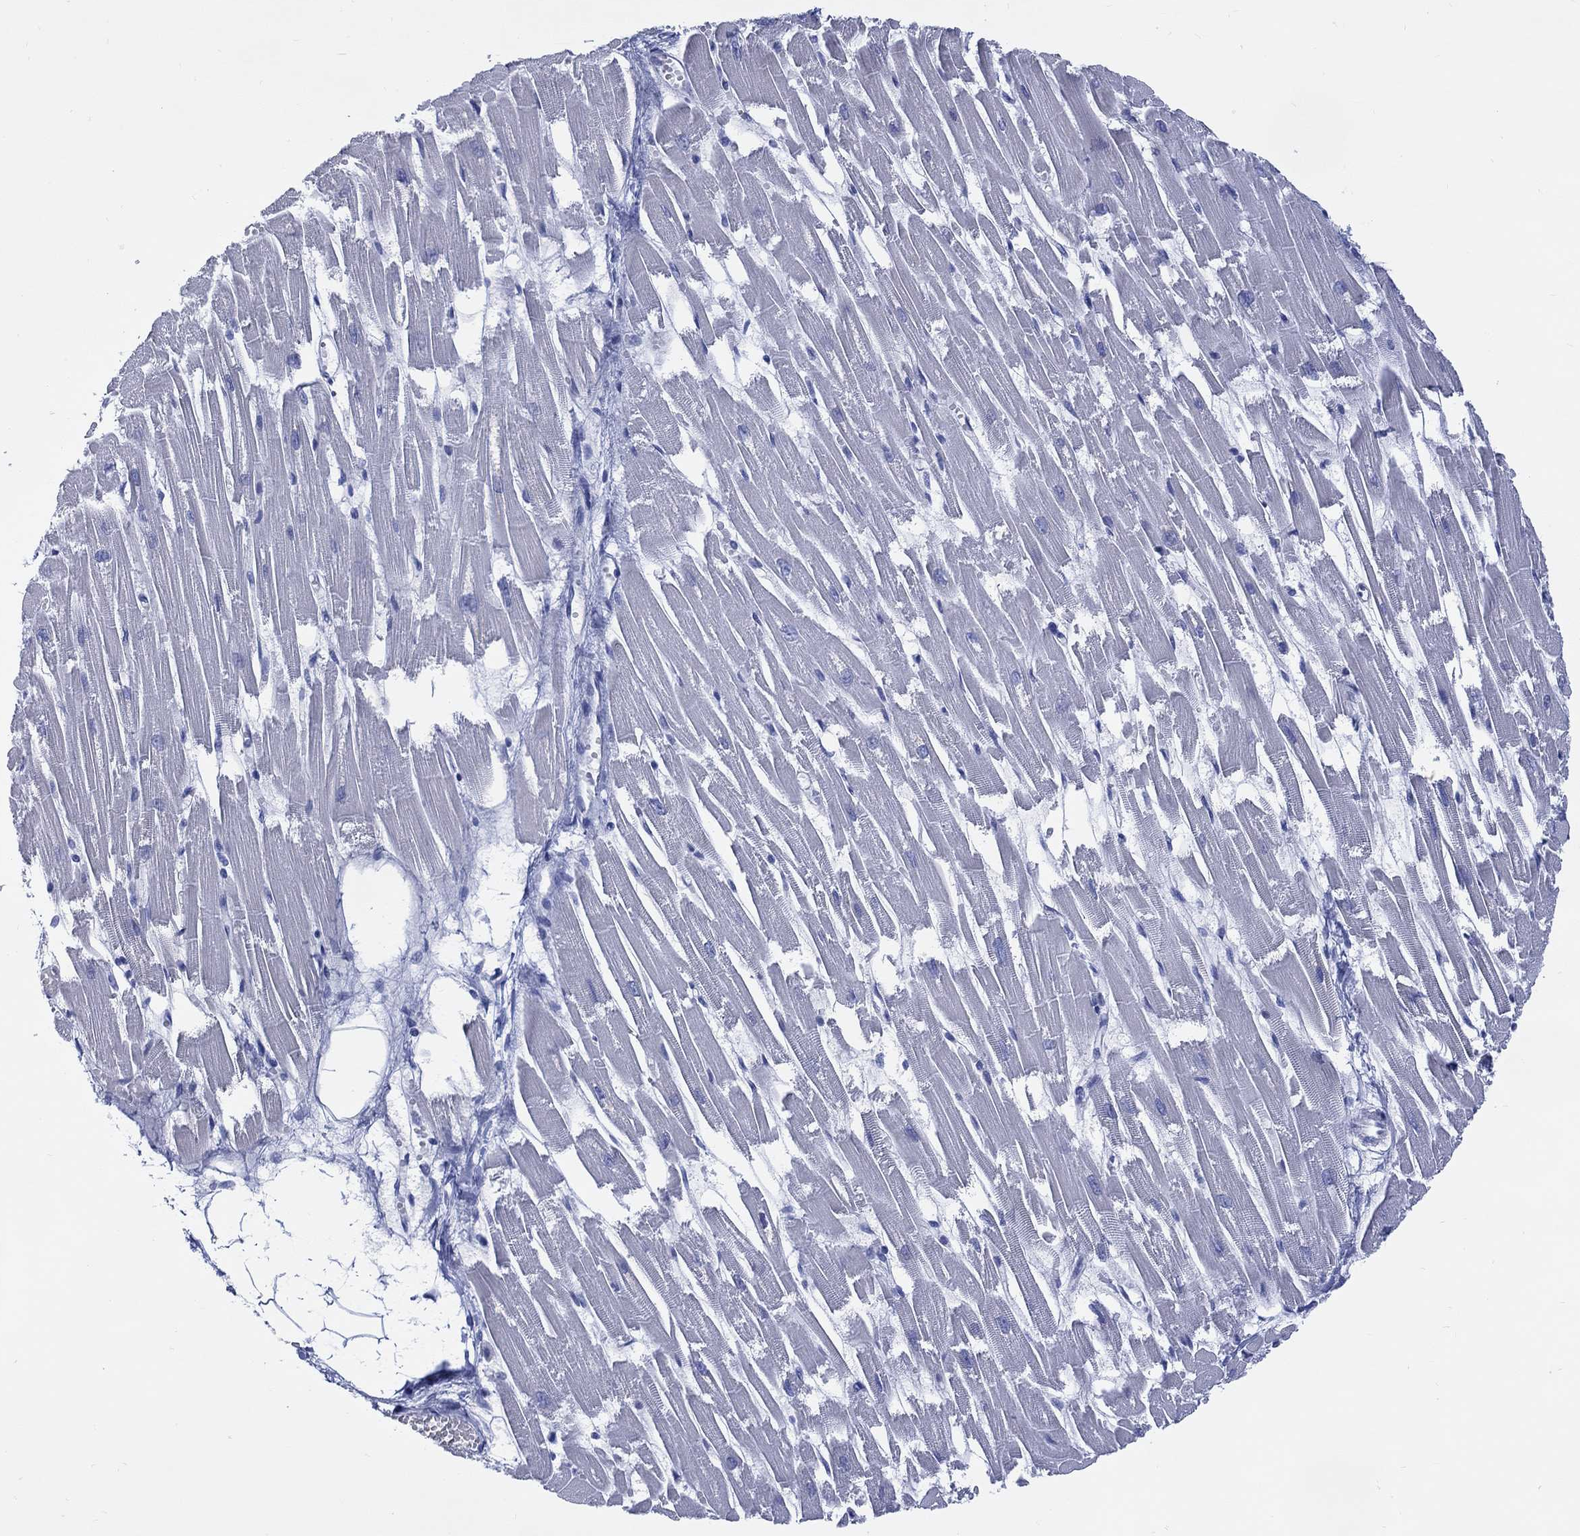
{"staining": {"intensity": "negative", "quantity": "none", "location": "none"}, "tissue": "heart muscle", "cell_type": "Cardiomyocytes", "image_type": "normal", "snomed": [{"axis": "morphology", "description": "Normal tissue, NOS"}, {"axis": "topography", "description": "Heart"}], "caption": "Immunohistochemistry (IHC) of unremarkable heart muscle displays no positivity in cardiomyocytes. Brightfield microscopy of immunohistochemistry stained with DAB (brown) and hematoxylin (blue), captured at high magnification.", "gene": "DDI1", "patient": {"sex": "female", "age": 52}}